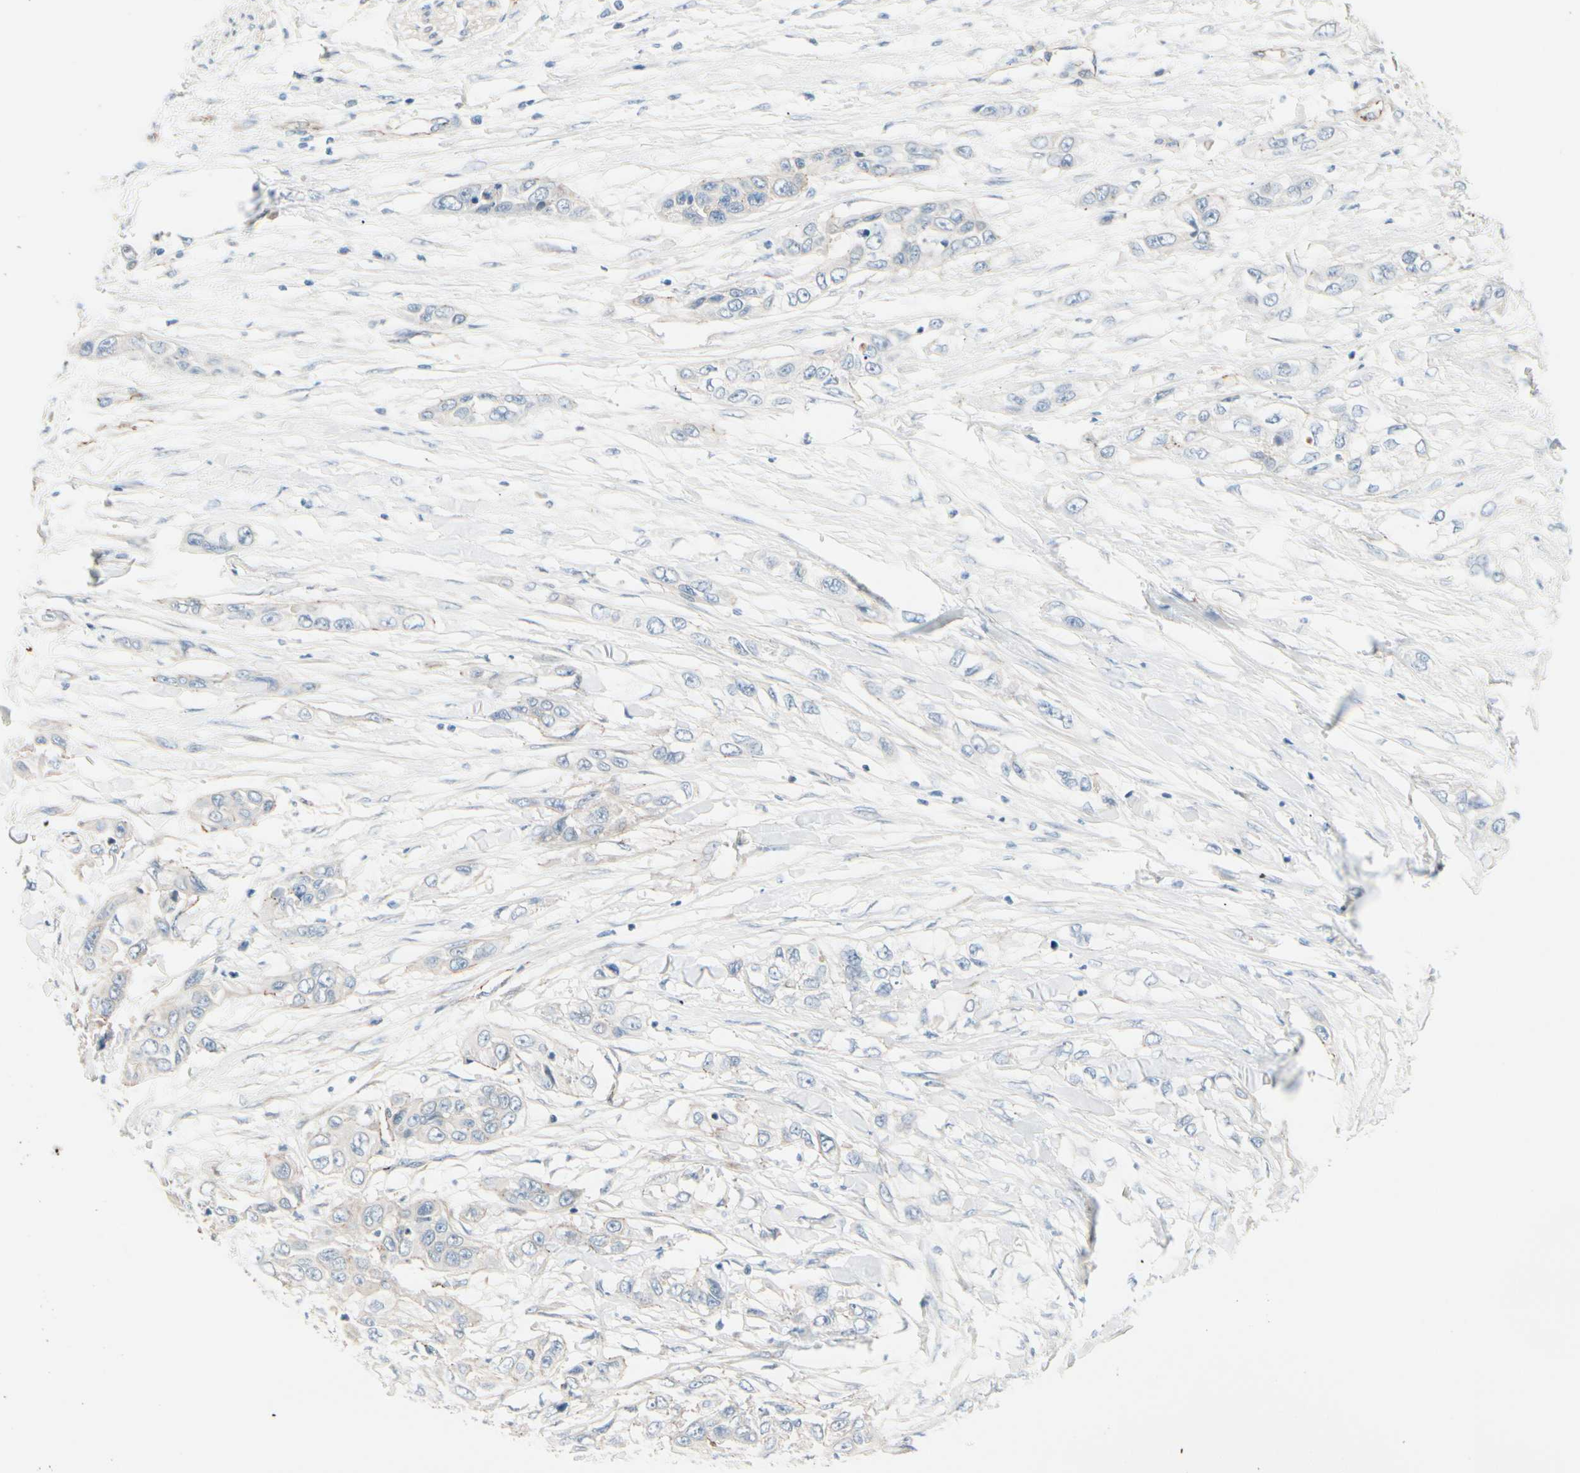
{"staining": {"intensity": "negative", "quantity": "none", "location": "none"}, "tissue": "pancreatic cancer", "cell_type": "Tumor cells", "image_type": "cancer", "snomed": [{"axis": "morphology", "description": "Adenocarcinoma, NOS"}, {"axis": "topography", "description": "Pancreas"}], "caption": "The histopathology image displays no significant staining in tumor cells of pancreatic cancer (adenocarcinoma). (Immunohistochemistry (ihc), brightfield microscopy, high magnification).", "gene": "TJP1", "patient": {"sex": "female", "age": 70}}